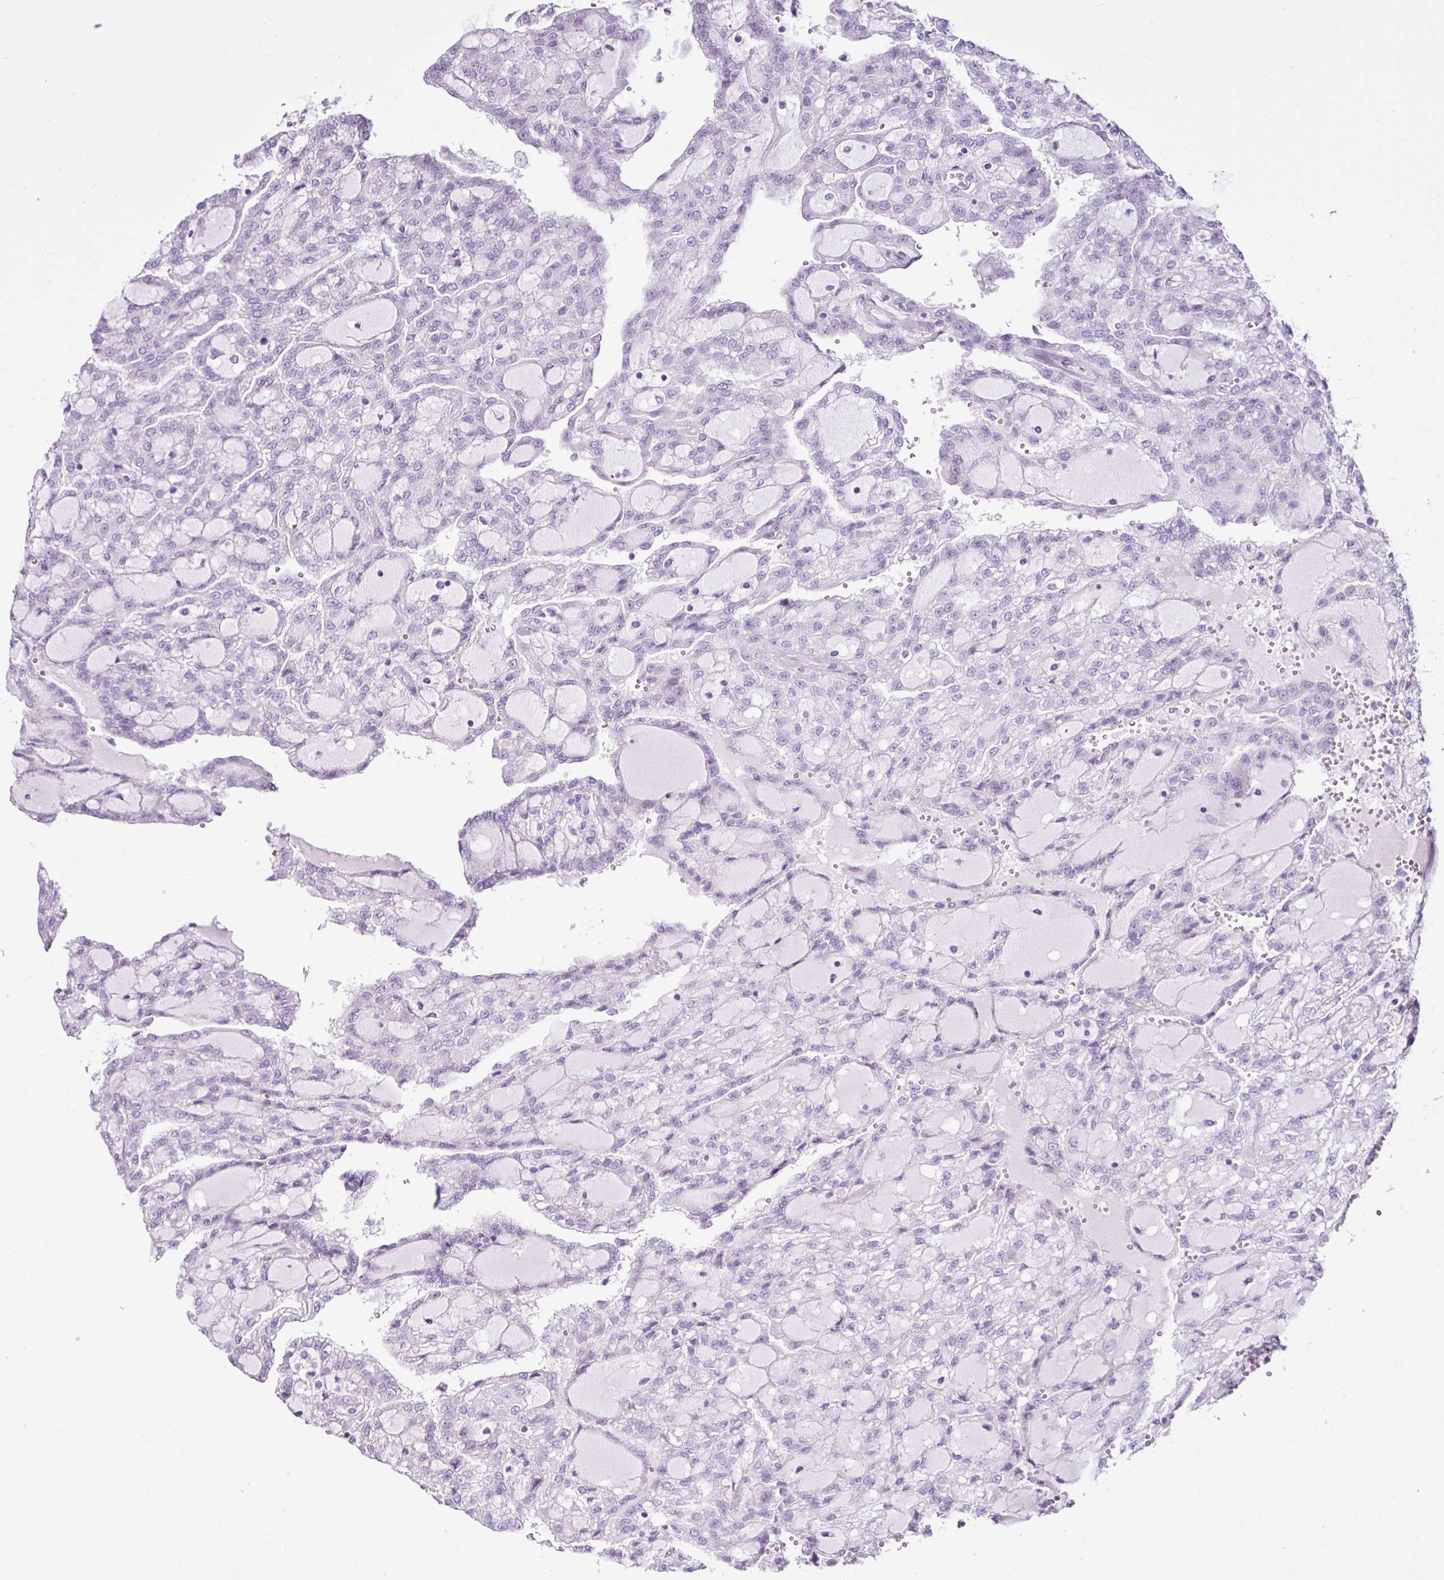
{"staining": {"intensity": "negative", "quantity": "none", "location": "none"}, "tissue": "renal cancer", "cell_type": "Tumor cells", "image_type": "cancer", "snomed": [{"axis": "morphology", "description": "Adenocarcinoma, NOS"}, {"axis": "topography", "description": "Kidney"}], "caption": "IHC photomicrograph of neoplastic tissue: human renal cancer (adenocarcinoma) stained with DAB (3,3'-diaminobenzidine) demonstrates no significant protein staining in tumor cells.", "gene": "LILRB4", "patient": {"sex": "male", "age": 63}}